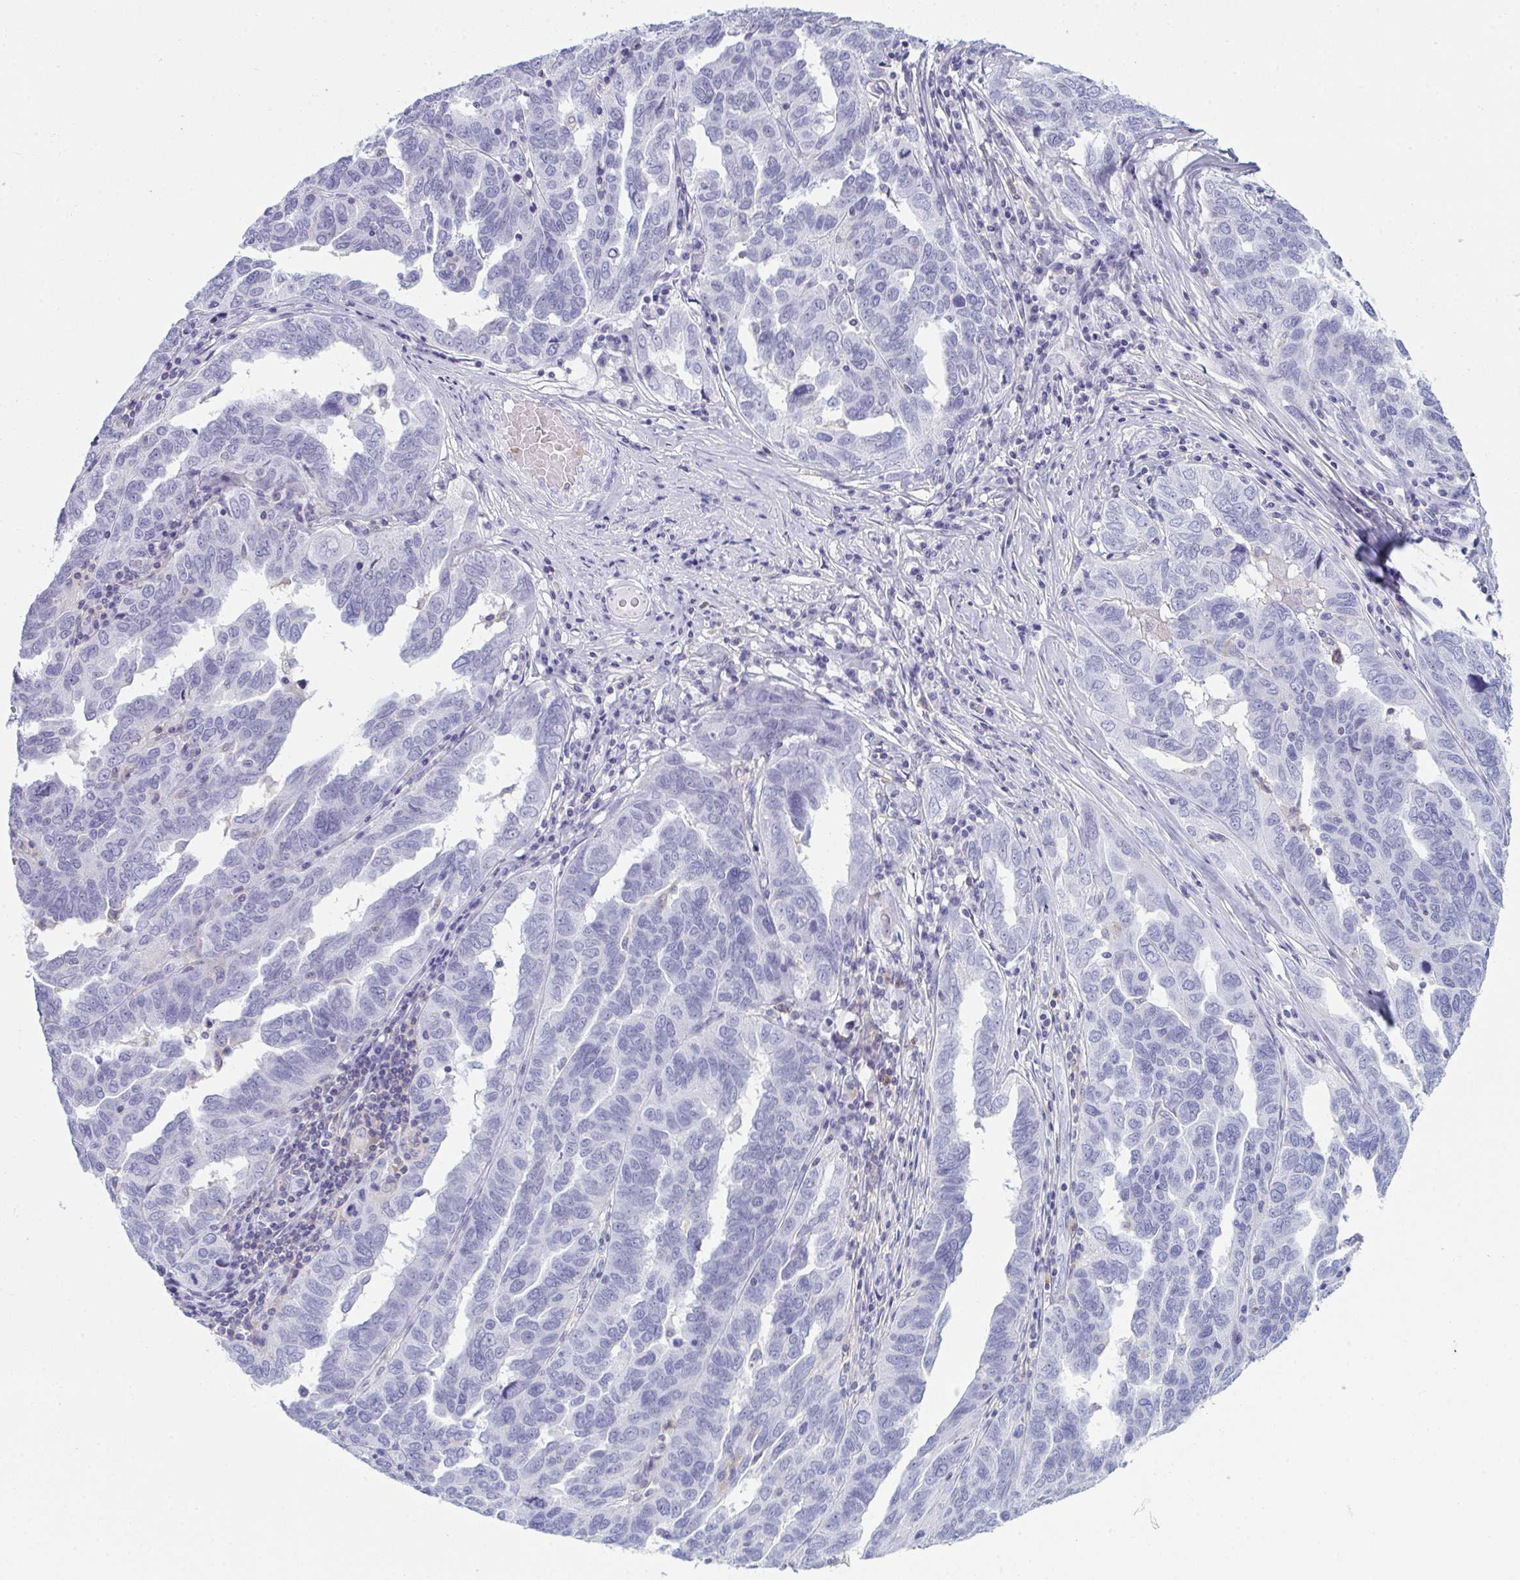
{"staining": {"intensity": "negative", "quantity": "none", "location": "none"}, "tissue": "ovarian cancer", "cell_type": "Tumor cells", "image_type": "cancer", "snomed": [{"axis": "morphology", "description": "Cystadenocarcinoma, serous, NOS"}, {"axis": "topography", "description": "Ovary"}], "caption": "Ovarian cancer was stained to show a protein in brown. There is no significant staining in tumor cells.", "gene": "MYO1F", "patient": {"sex": "female", "age": 64}}